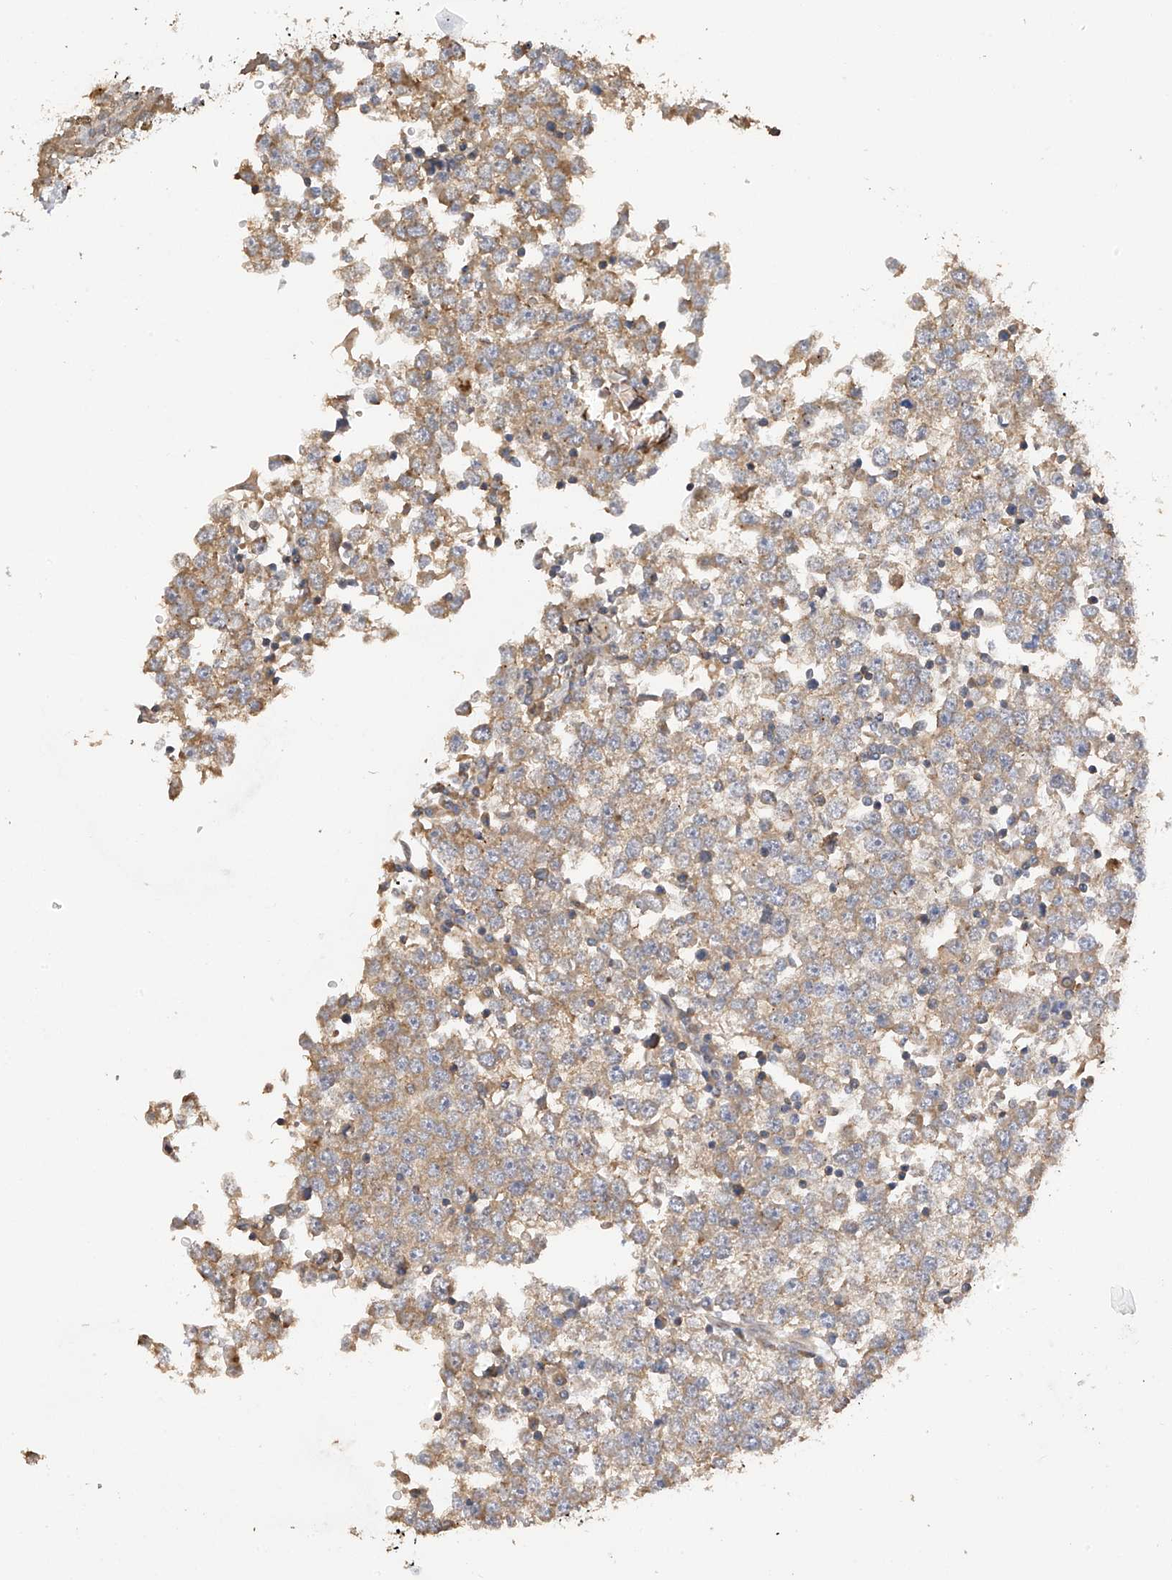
{"staining": {"intensity": "weak", "quantity": ">75%", "location": "cytoplasmic/membranous"}, "tissue": "testis cancer", "cell_type": "Tumor cells", "image_type": "cancer", "snomed": [{"axis": "morphology", "description": "Seminoma, NOS"}, {"axis": "topography", "description": "Testis"}], "caption": "Testis cancer (seminoma) tissue exhibits weak cytoplasmic/membranous expression in about >75% of tumor cells, visualized by immunohistochemistry.", "gene": "REC8", "patient": {"sex": "male", "age": 65}}